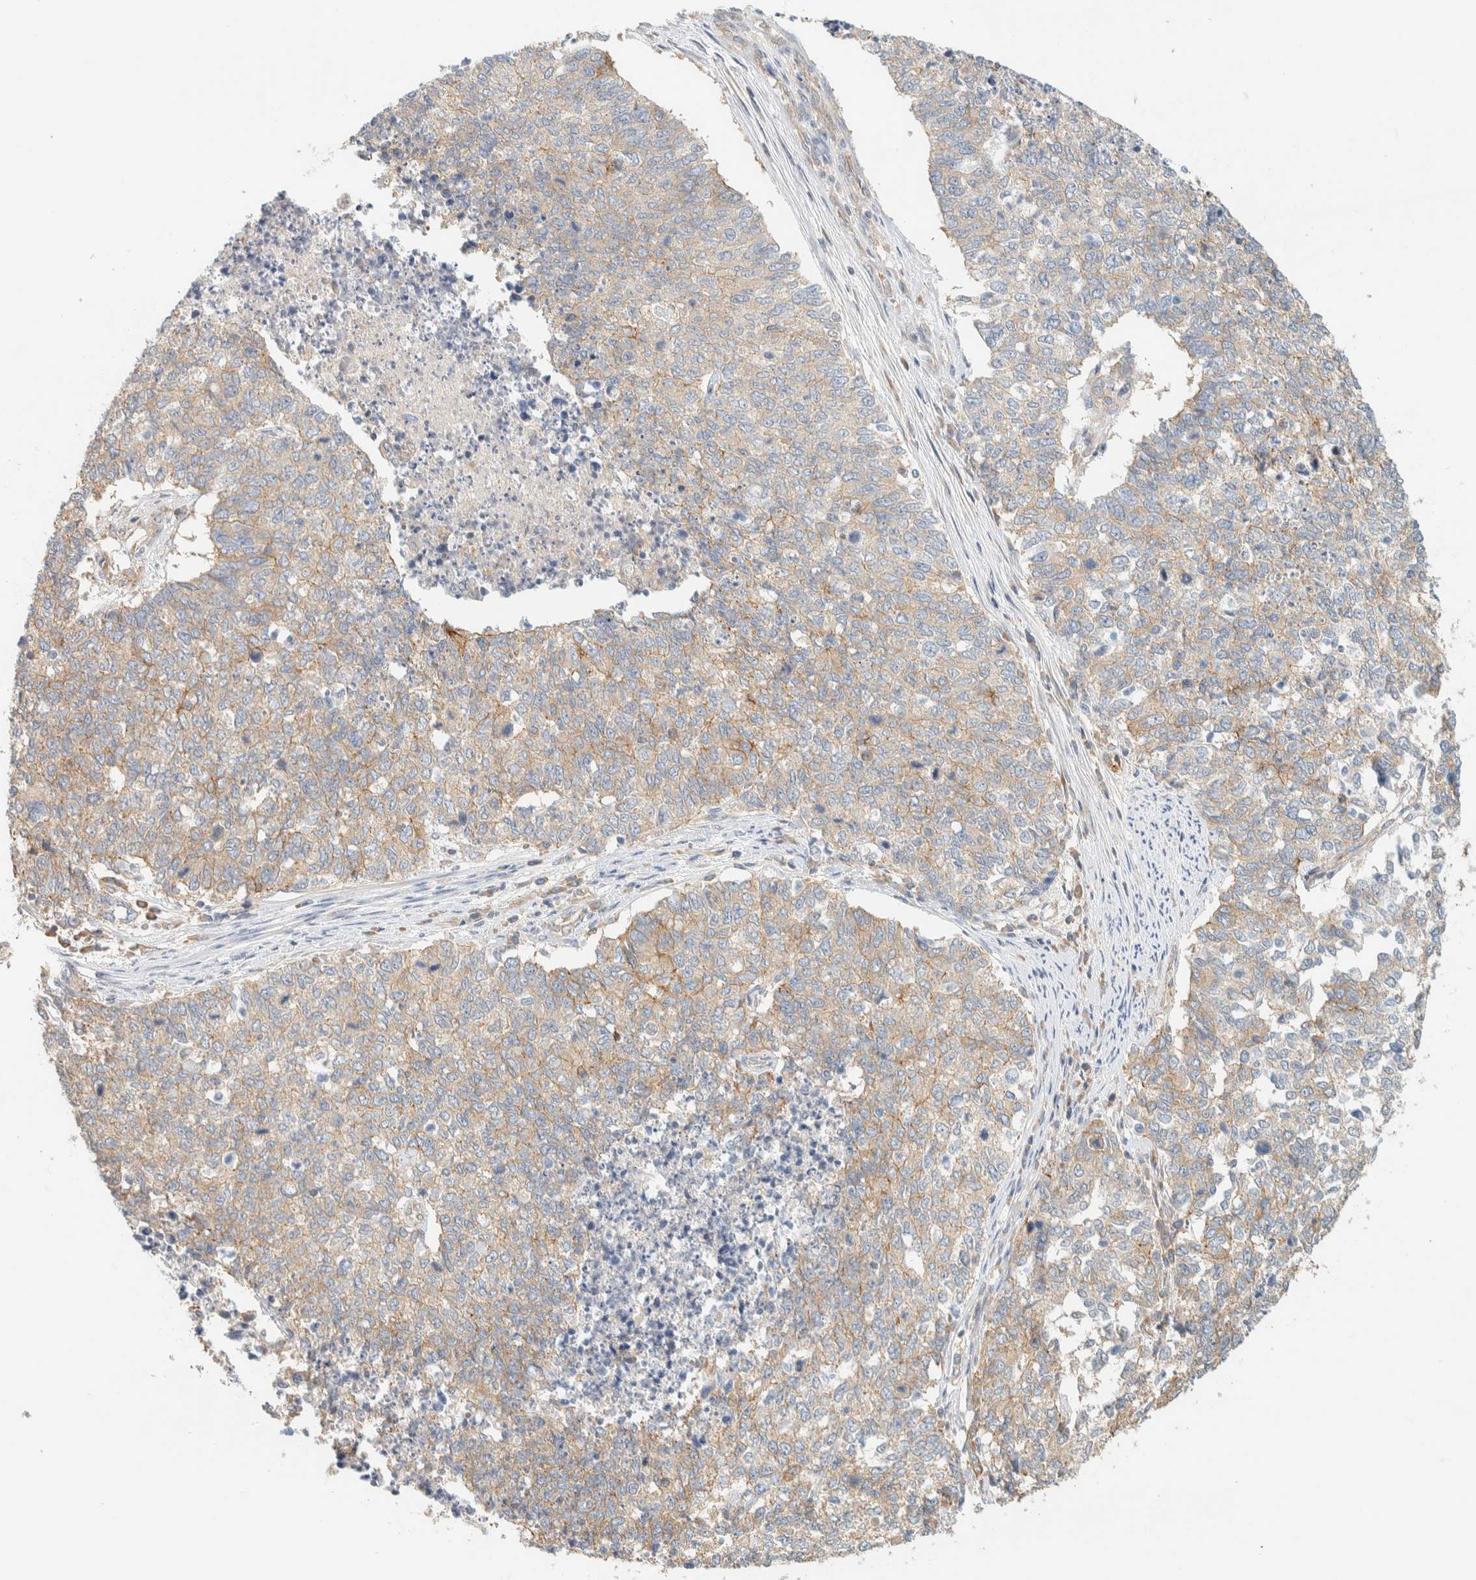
{"staining": {"intensity": "weak", "quantity": "25%-75%", "location": "cytoplasmic/membranous"}, "tissue": "cervical cancer", "cell_type": "Tumor cells", "image_type": "cancer", "snomed": [{"axis": "morphology", "description": "Squamous cell carcinoma, NOS"}, {"axis": "topography", "description": "Cervix"}], "caption": "Protein expression analysis of cervical cancer reveals weak cytoplasmic/membranous staining in about 25%-75% of tumor cells.", "gene": "LIMA1", "patient": {"sex": "female", "age": 63}}